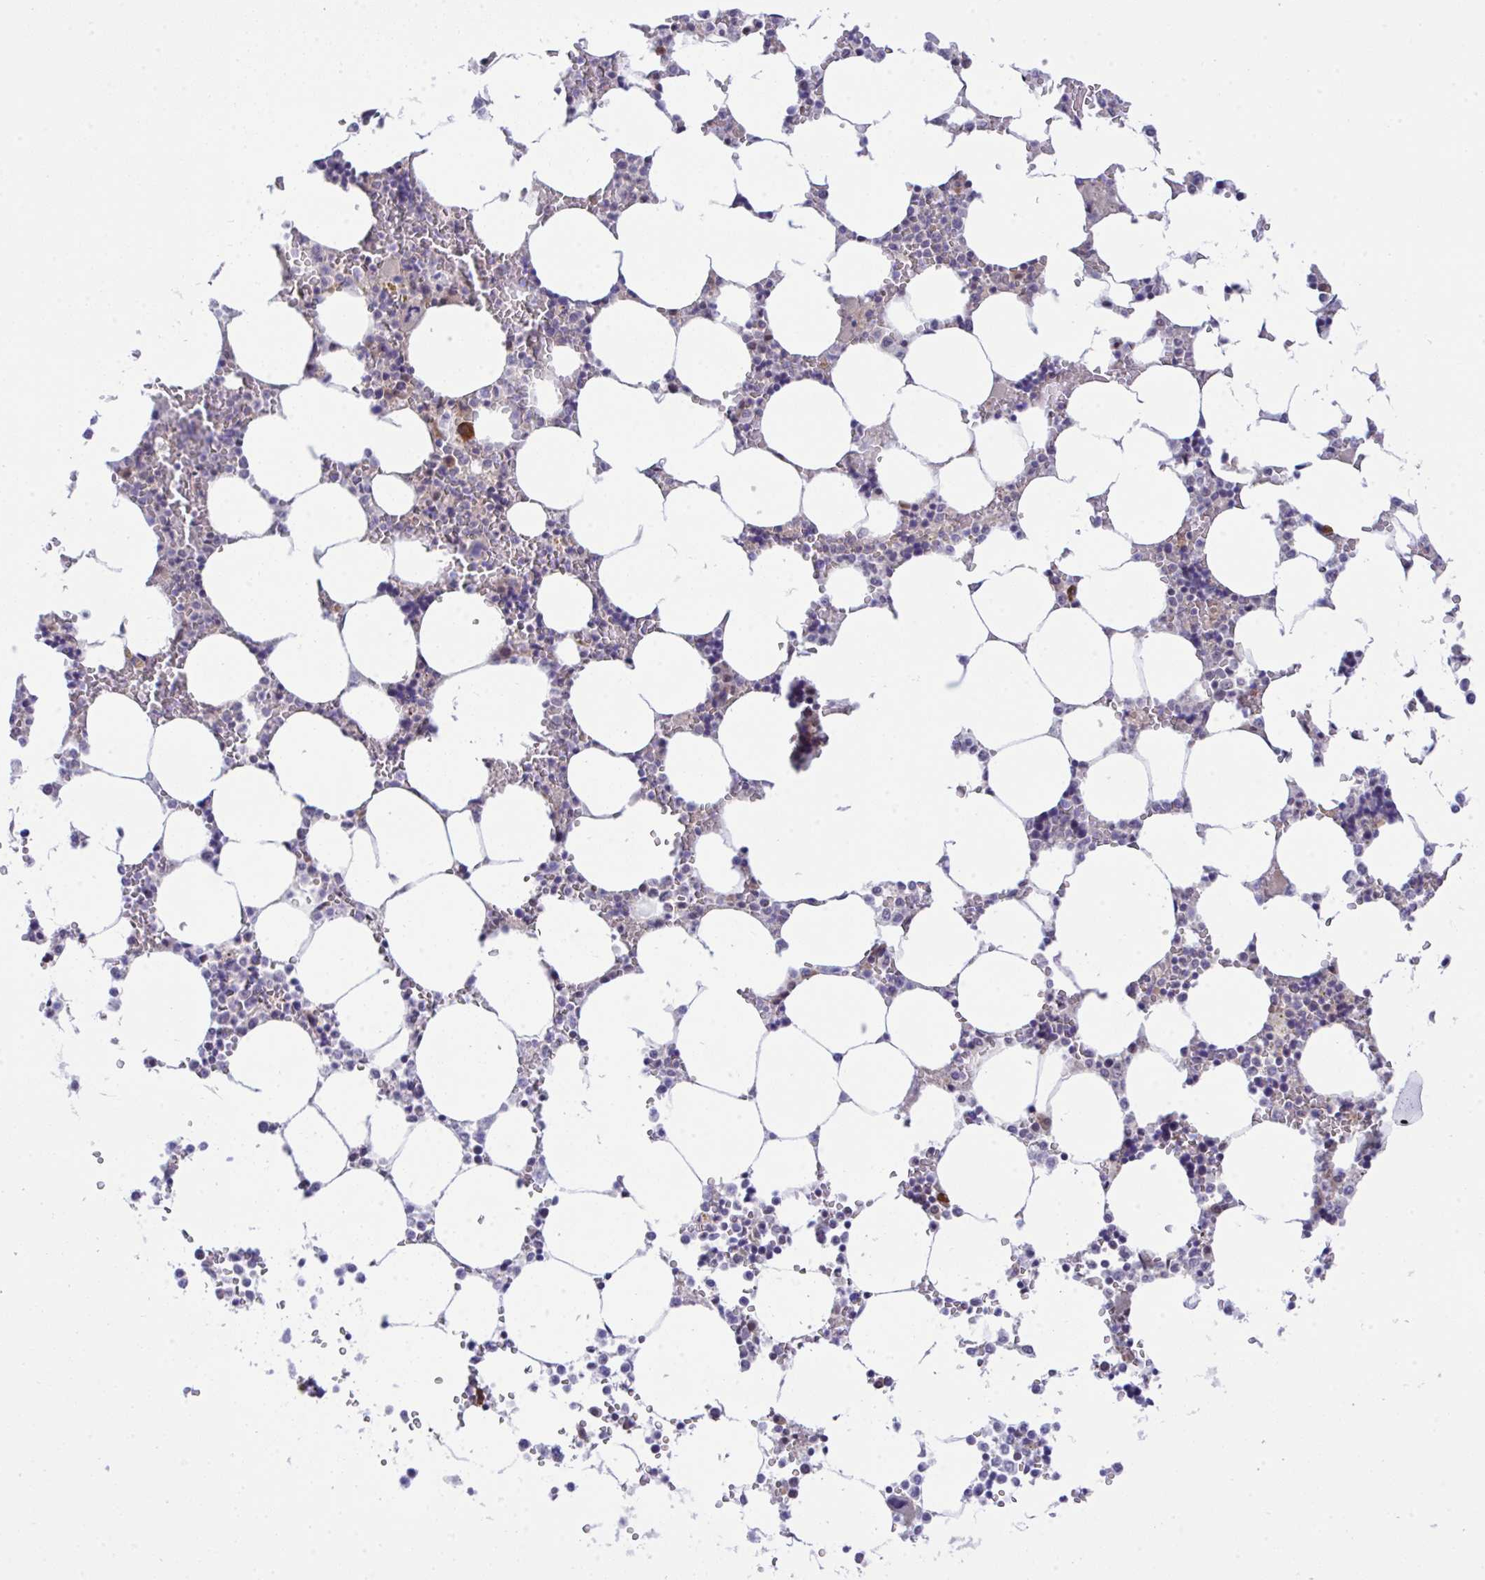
{"staining": {"intensity": "strong", "quantity": "<25%", "location": "cytoplasmic/membranous"}, "tissue": "bone marrow", "cell_type": "Hematopoietic cells", "image_type": "normal", "snomed": [{"axis": "morphology", "description": "Normal tissue, NOS"}, {"axis": "topography", "description": "Bone marrow"}], "caption": "Protein analysis of benign bone marrow shows strong cytoplasmic/membranous staining in about <25% of hematopoietic cells. The staining was performed using DAB (3,3'-diaminobenzidine) to visualize the protein expression in brown, while the nuclei were stained in blue with hematoxylin (Magnification: 20x).", "gene": "C9orf64", "patient": {"sex": "male", "age": 64}}